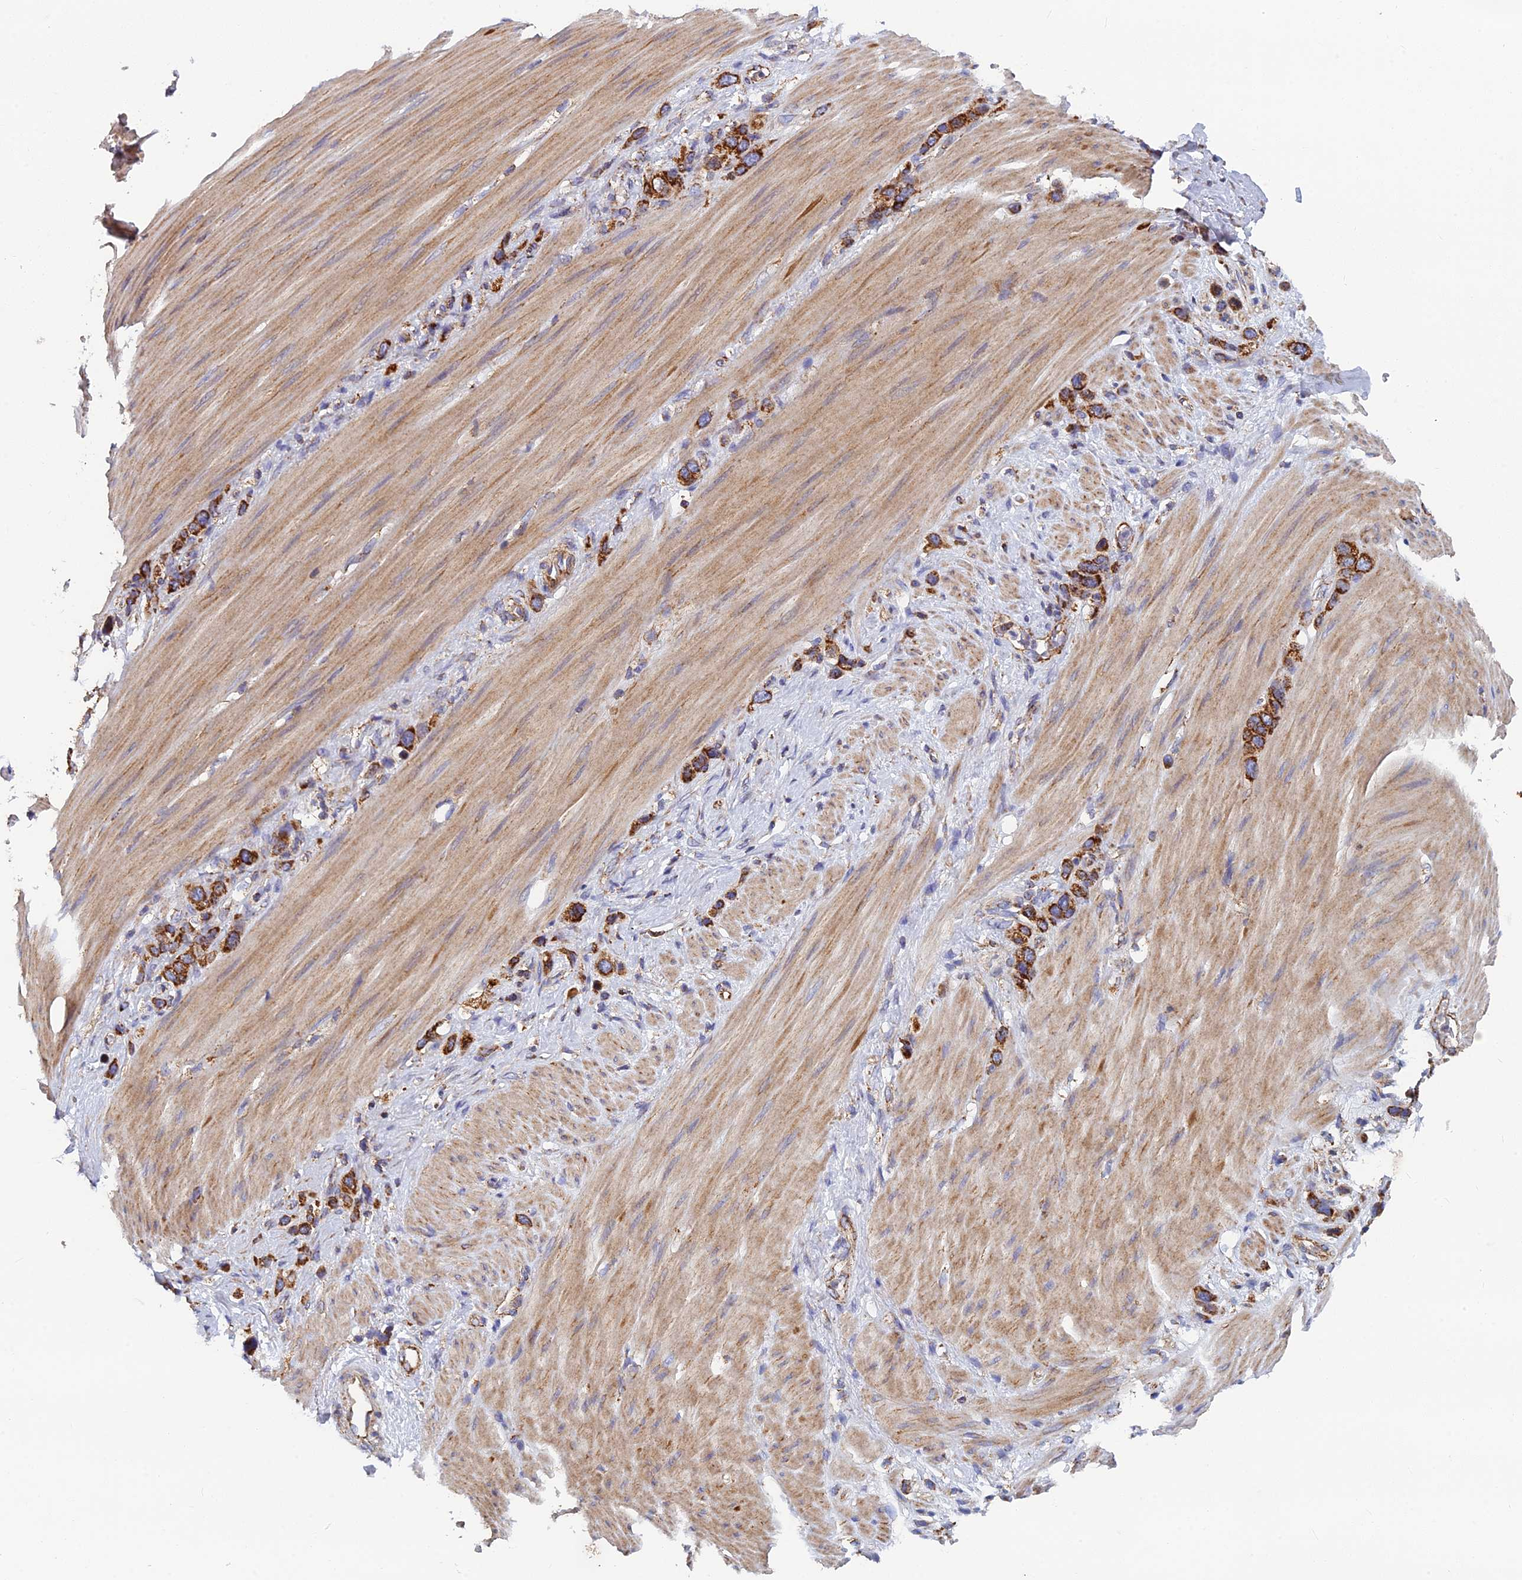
{"staining": {"intensity": "strong", "quantity": ">75%", "location": "cytoplasmic/membranous"}, "tissue": "stomach cancer", "cell_type": "Tumor cells", "image_type": "cancer", "snomed": [{"axis": "morphology", "description": "Adenocarcinoma, NOS"}, {"axis": "morphology", "description": "Adenocarcinoma, High grade"}, {"axis": "topography", "description": "Stomach, upper"}, {"axis": "topography", "description": "Stomach, lower"}], "caption": "Protein staining reveals strong cytoplasmic/membranous staining in approximately >75% of tumor cells in stomach adenocarcinoma. The staining was performed using DAB (3,3'-diaminobenzidine), with brown indicating positive protein expression. Nuclei are stained blue with hematoxylin.", "gene": "MRPS9", "patient": {"sex": "female", "age": 65}}